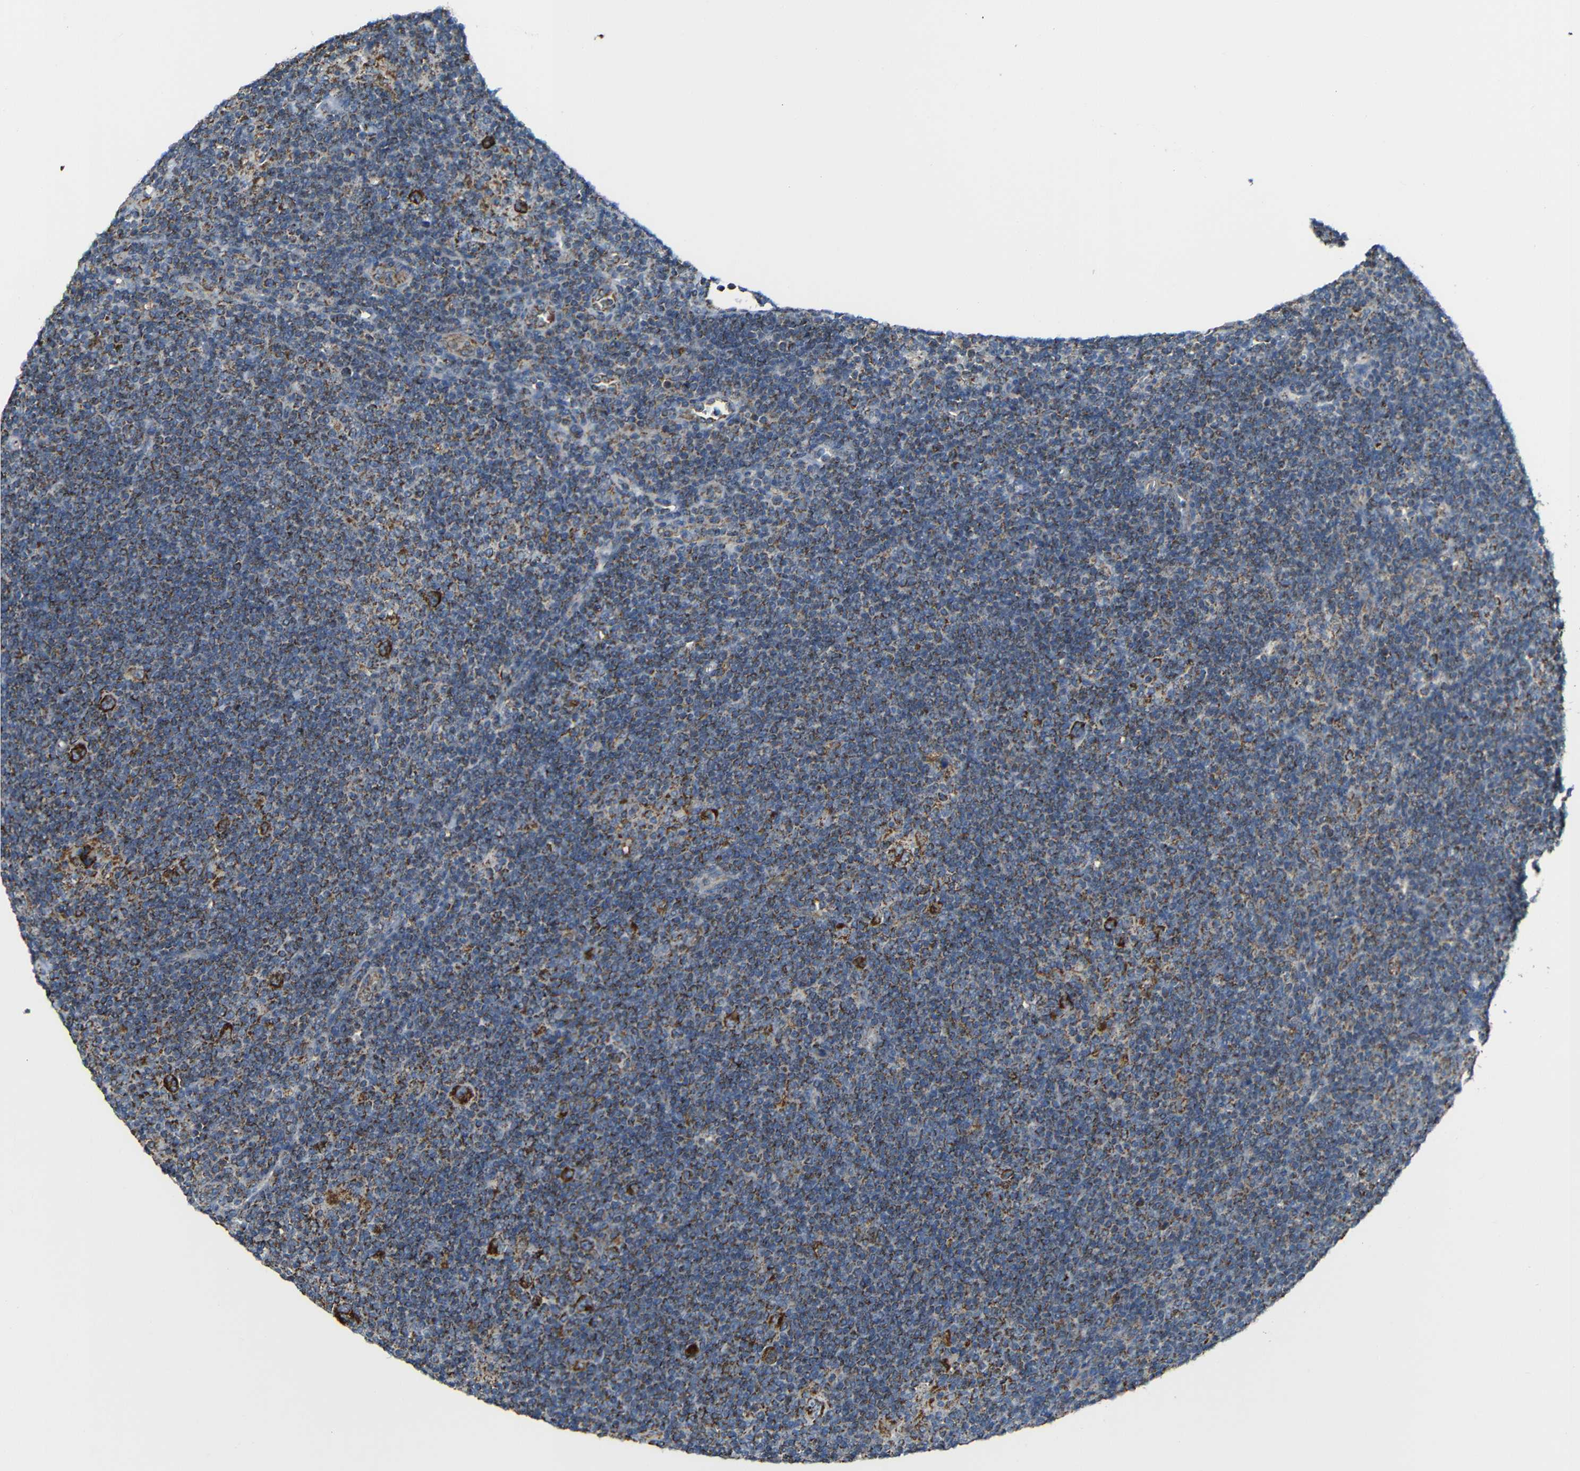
{"staining": {"intensity": "strong", "quantity": ">75%", "location": "cytoplasmic/membranous"}, "tissue": "lymphoma", "cell_type": "Tumor cells", "image_type": "cancer", "snomed": [{"axis": "morphology", "description": "Hodgkin's disease, NOS"}, {"axis": "topography", "description": "Lymph node"}], "caption": "Brown immunohistochemical staining in lymphoma demonstrates strong cytoplasmic/membranous staining in approximately >75% of tumor cells.", "gene": "NR3C2", "patient": {"sex": "female", "age": 57}}